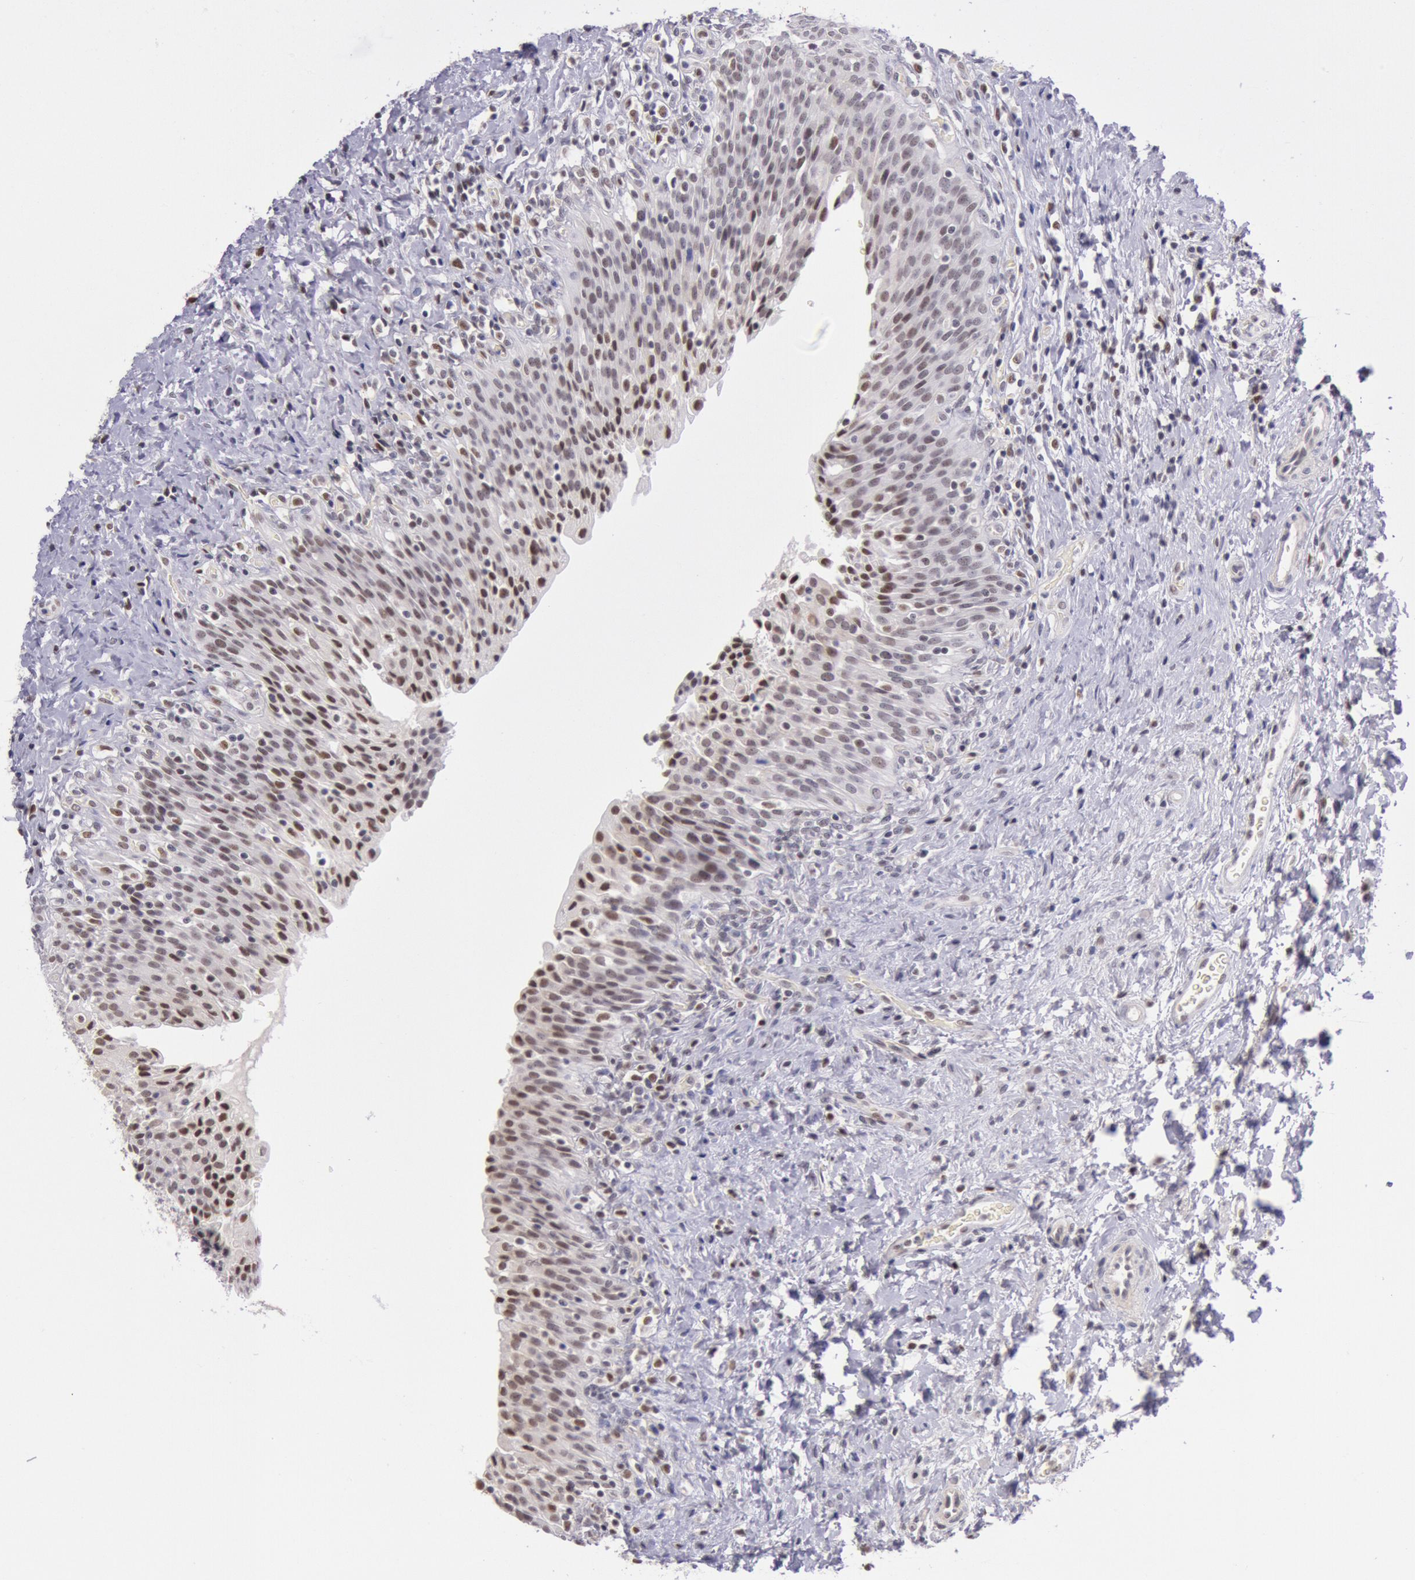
{"staining": {"intensity": "weak", "quantity": "25%-75%", "location": "nuclear"}, "tissue": "urinary bladder", "cell_type": "Urothelial cells", "image_type": "normal", "snomed": [{"axis": "morphology", "description": "Normal tissue, NOS"}, {"axis": "topography", "description": "Urinary bladder"}], "caption": "Protein staining displays weak nuclear expression in approximately 25%-75% of urothelial cells in unremarkable urinary bladder.", "gene": "TASL", "patient": {"sex": "male", "age": 51}}